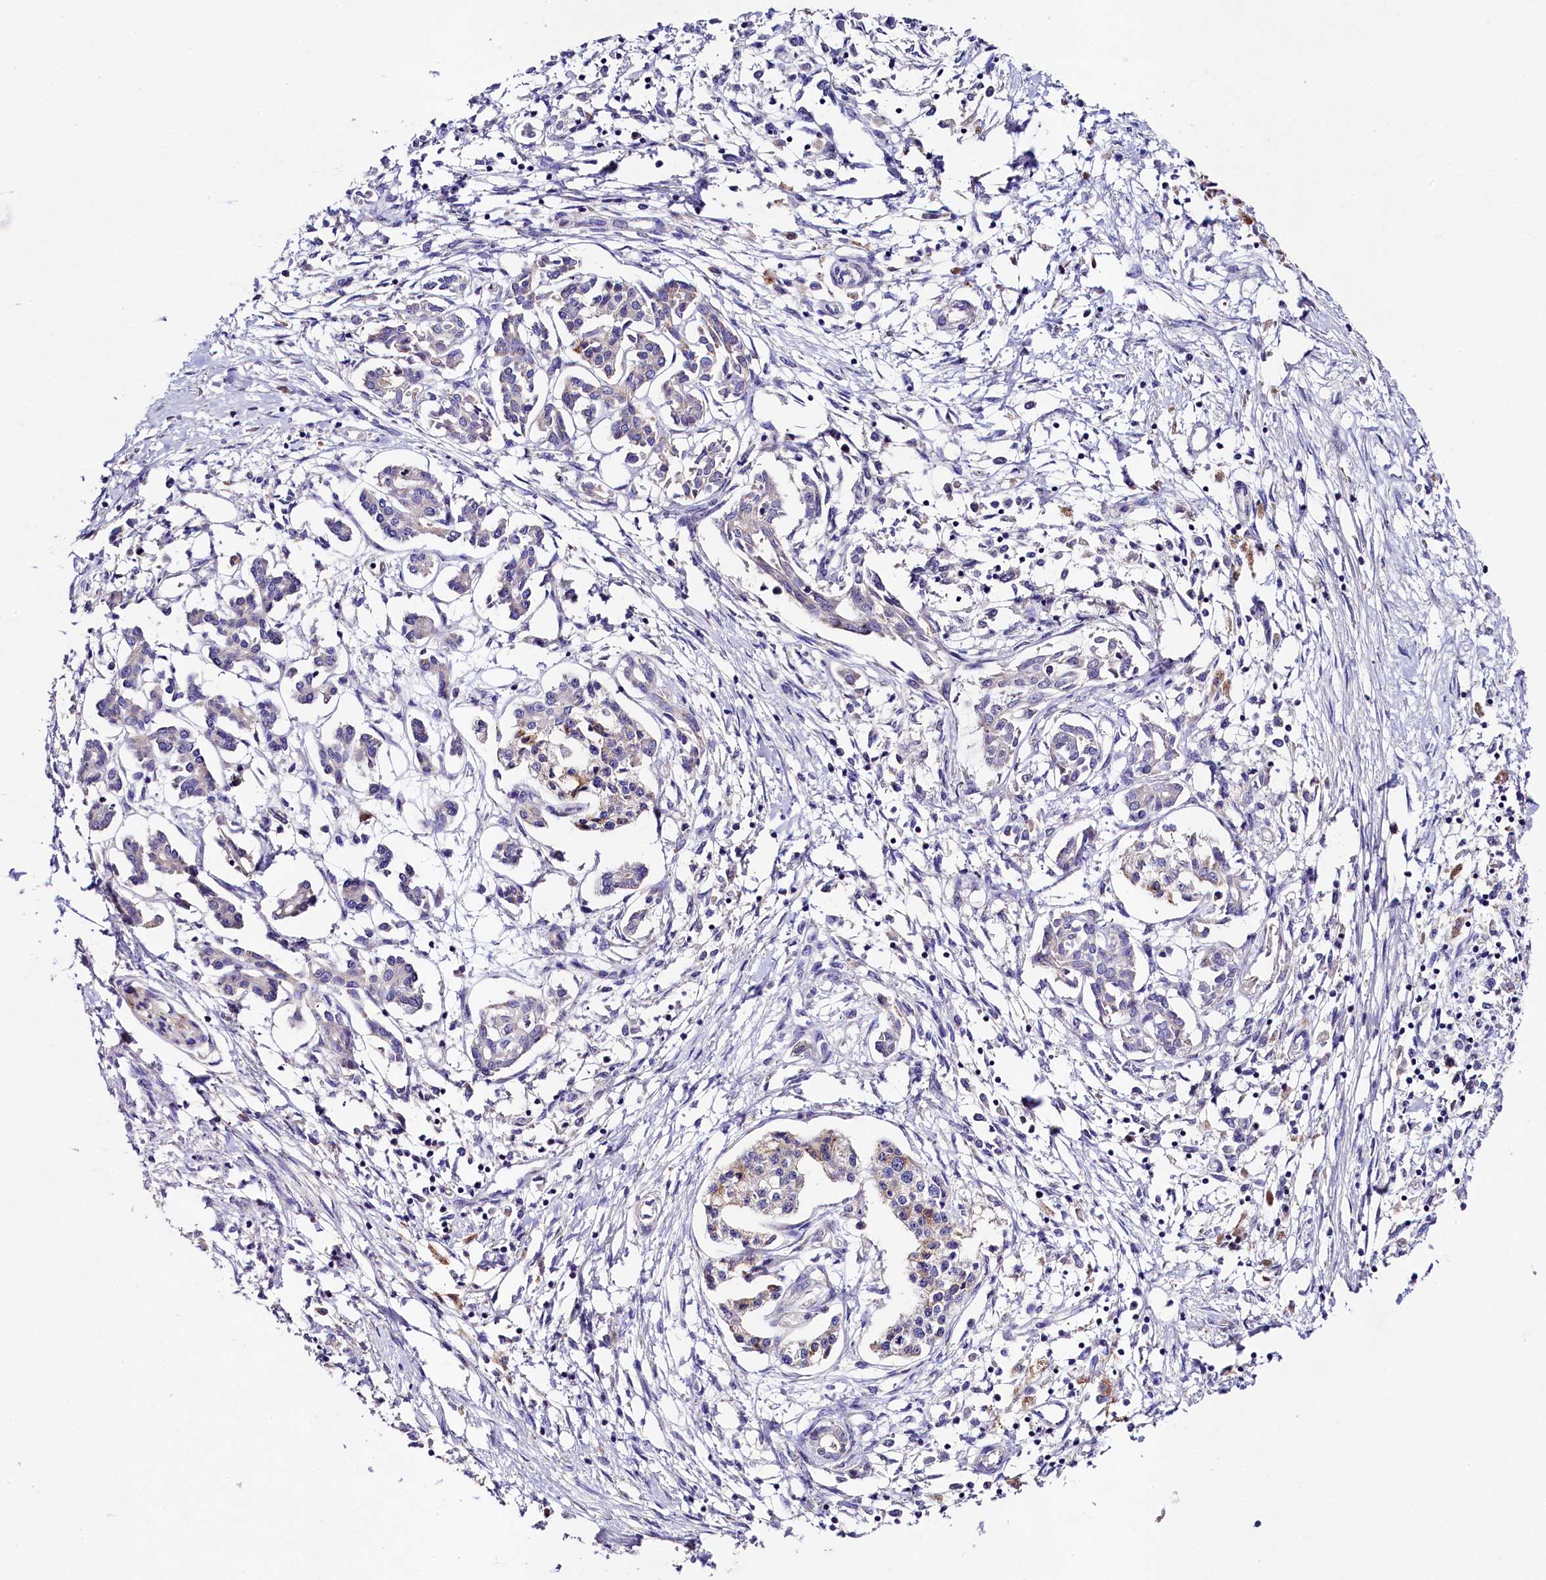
{"staining": {"intensity": "negative", "quantity": "none", "location": "none"}, "tissue": "pancreatic cancer", "cell_type": "Tumor cells", "image_type": "cancer", "snomed": [{"axis": "morphology", "description": "Adenocarcinoma, NOS"}, {"axis": "topography", "description": "Pancreas"}], "caption": "High power microscopy micrograph of an immunohistochemistry photomicrograph of pancreatic adenocarcinoma, revealing no significant expression in tumor cells.", "gene": "FXYD6", "patient": {"sex": "female", "age": 50}}